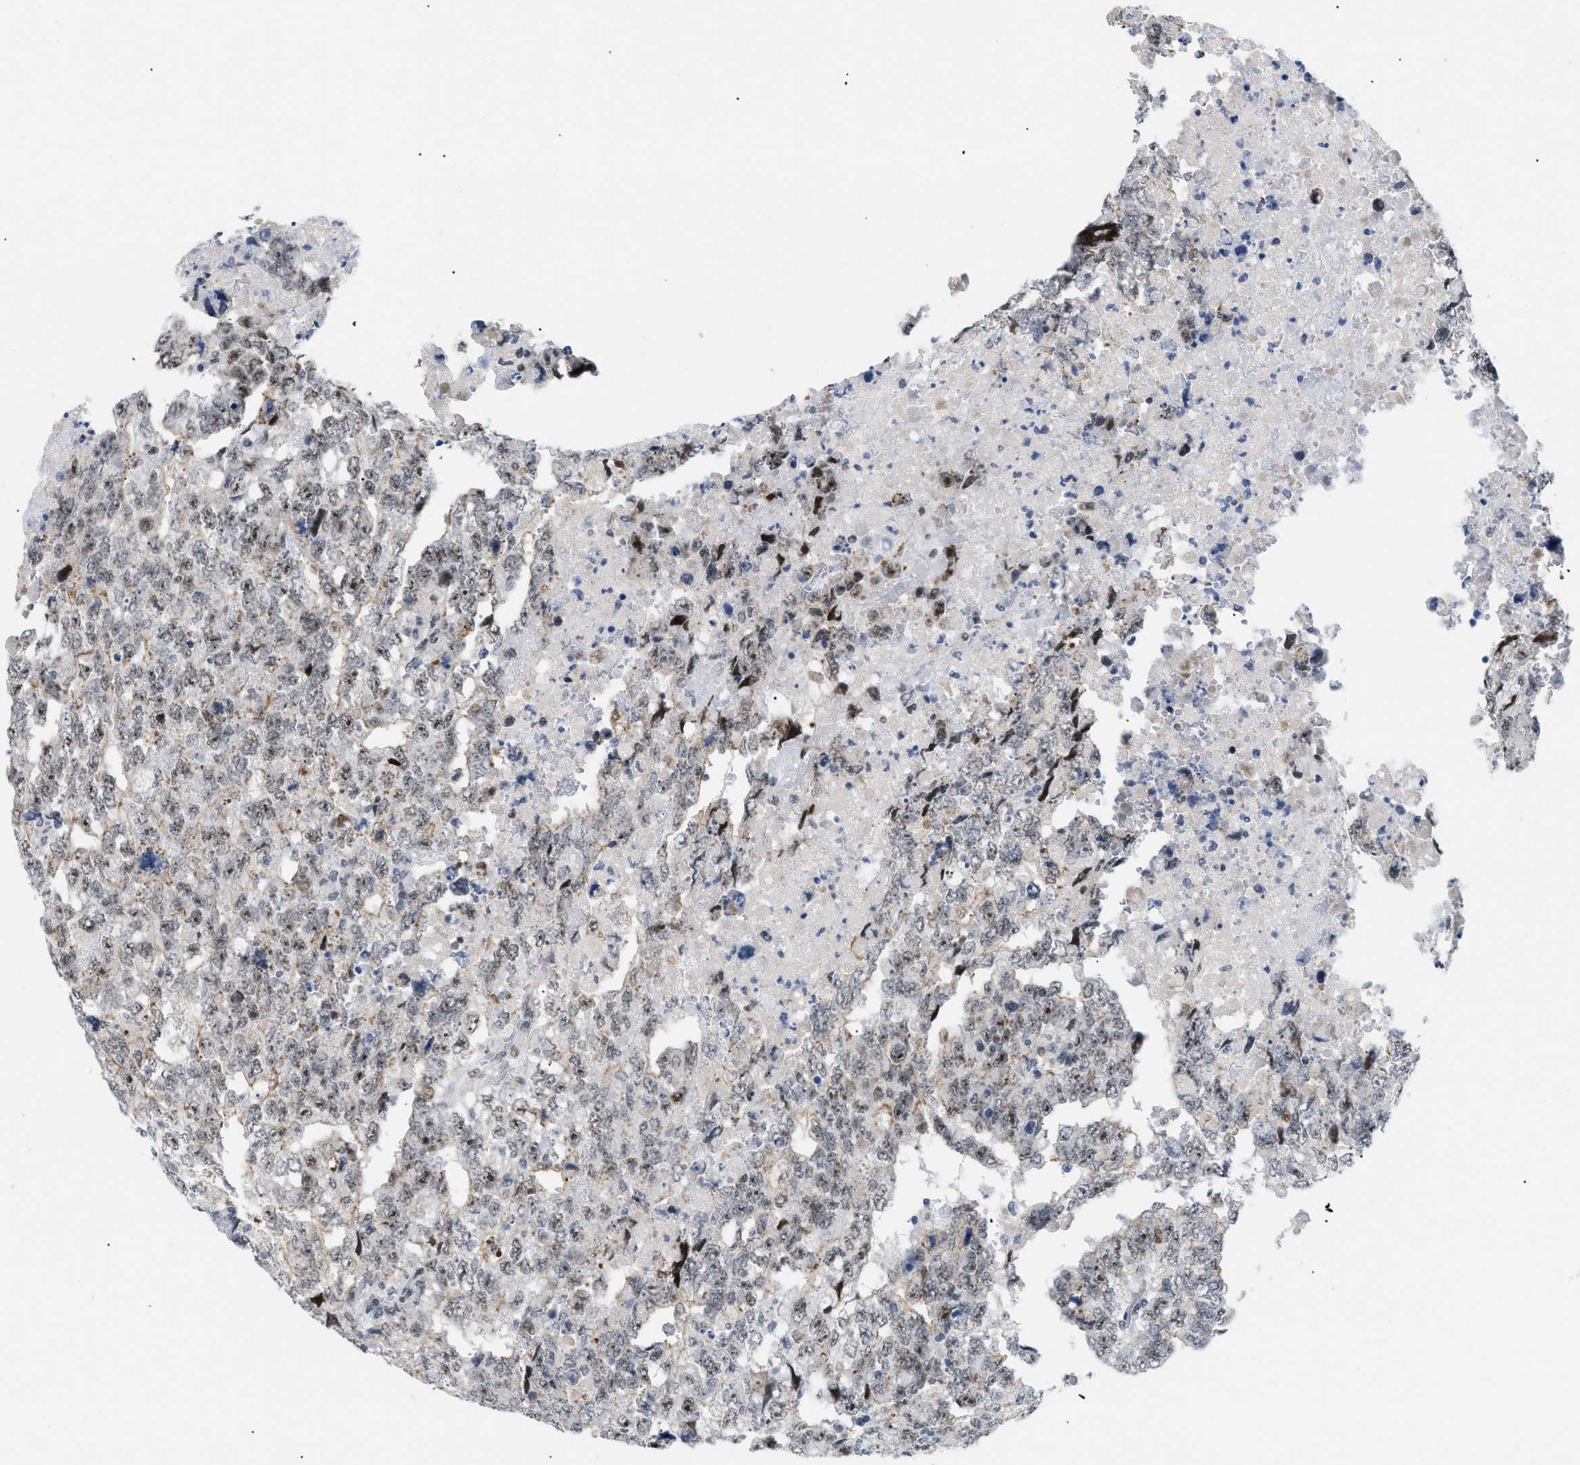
{"staining": {"intensity": "weak", "quantity": ">75%", "location": "nuclear"}, "tissue": "testis cancer", "cell_type": "Tumor cells", "image_type": "cancer", "snomed": [{"axis": "morphology", "description": "Carcinoma, Embryonal, NOS"}, {"axis": "topography", "description": "Testis"}], "caption": "The immunohistochemical stain labels weak nuclear staining in tumor cells of testis embryonal carcinoma tissue. (Brightfield microscopy of DAB IHC at high magnification).", "gene": "MED1", "patient": {"sex": "male", "age": 36}}